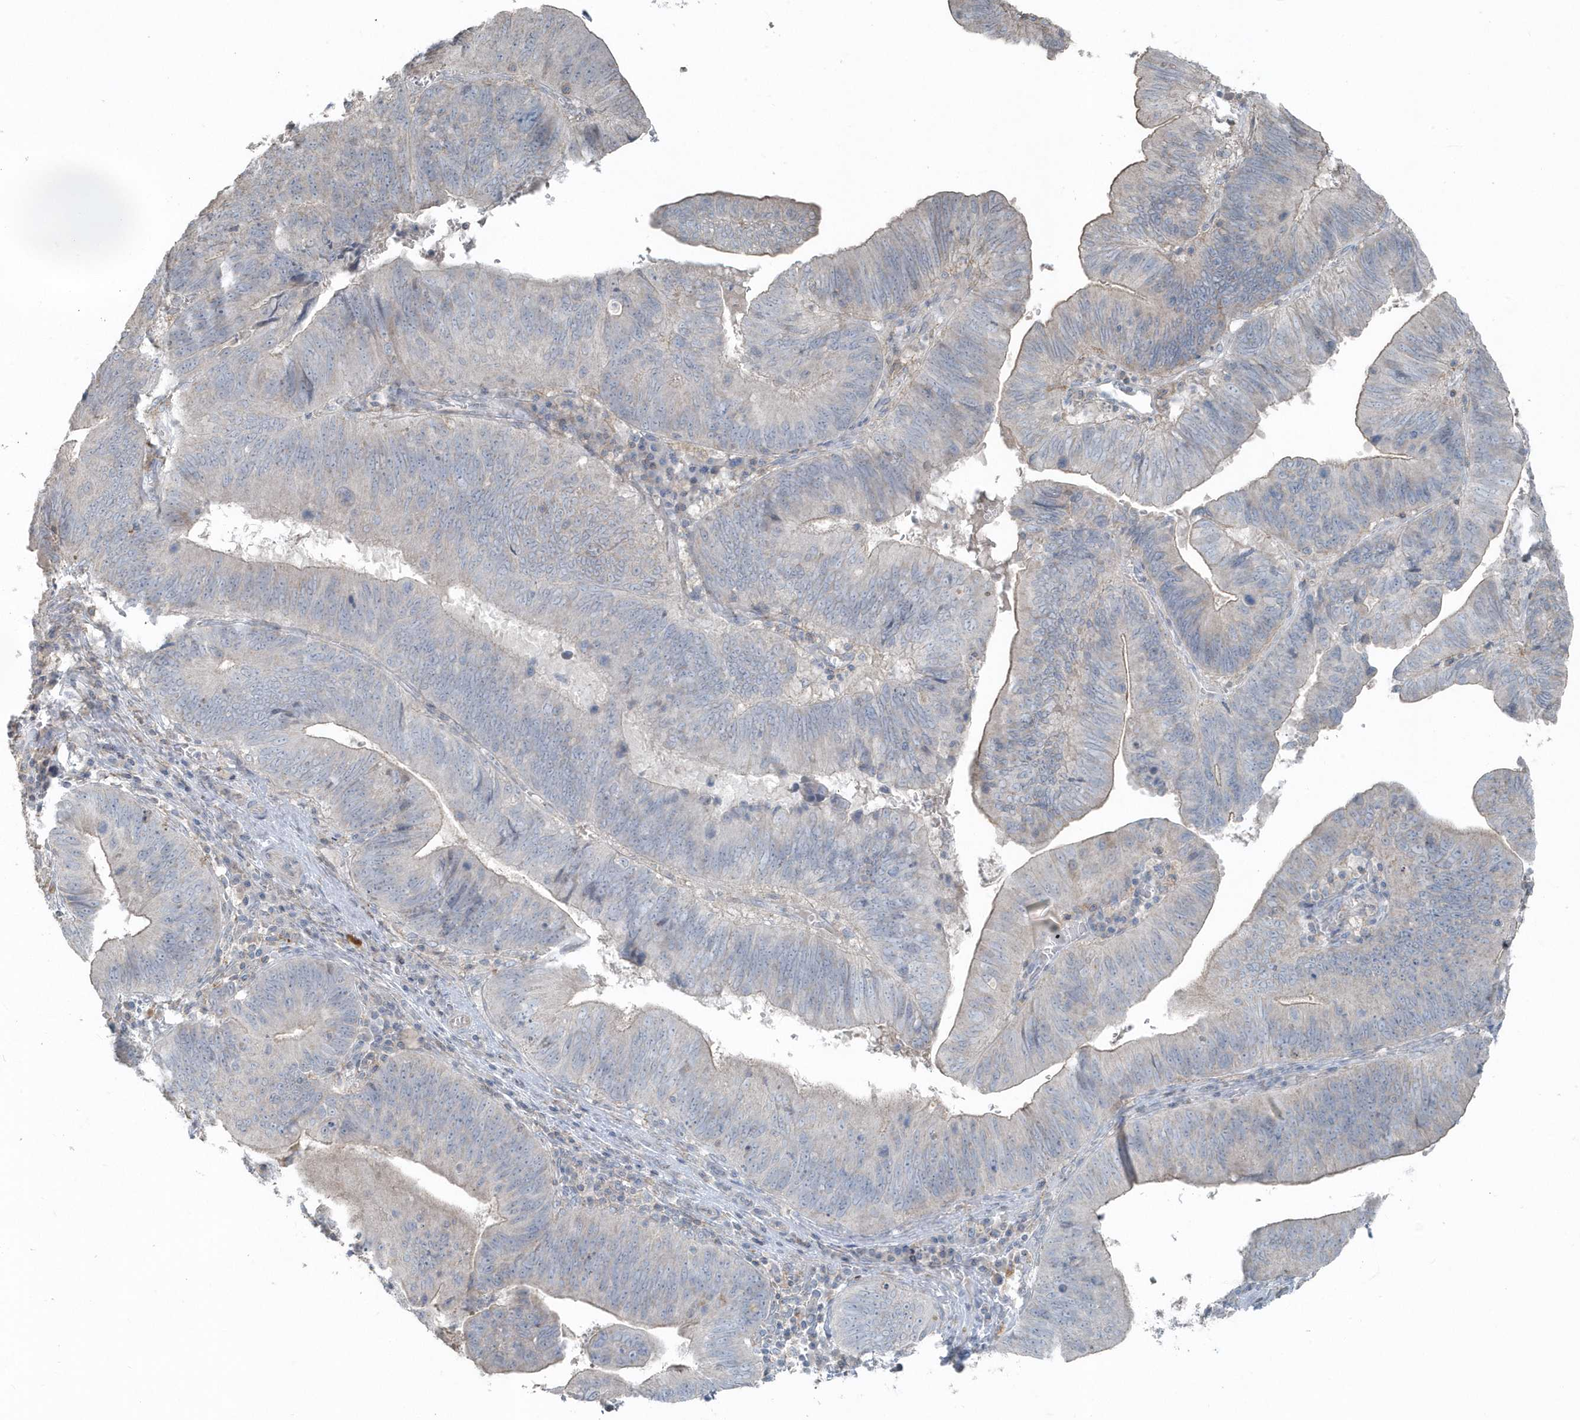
{"staining": {"intensity": "negative", "quantity": "none", "location": "none"}, "tissue": "pancreatic cancer", "cell_type": "Tumor cells", "image_type": "cancer", "snomed": [{"axis": "morphology", "description": "Adenocarcinoma, NOS"}, {"axis": "topography", "description": "Pancreas"}], "caption": "Human pancreatic adenocarcinoma stained for a protein using immunohistochemistry (IHC) shows no positivity in tumor cells.", "gene": "ACTC1", "patient": {"sex": "male", "age": 63}}